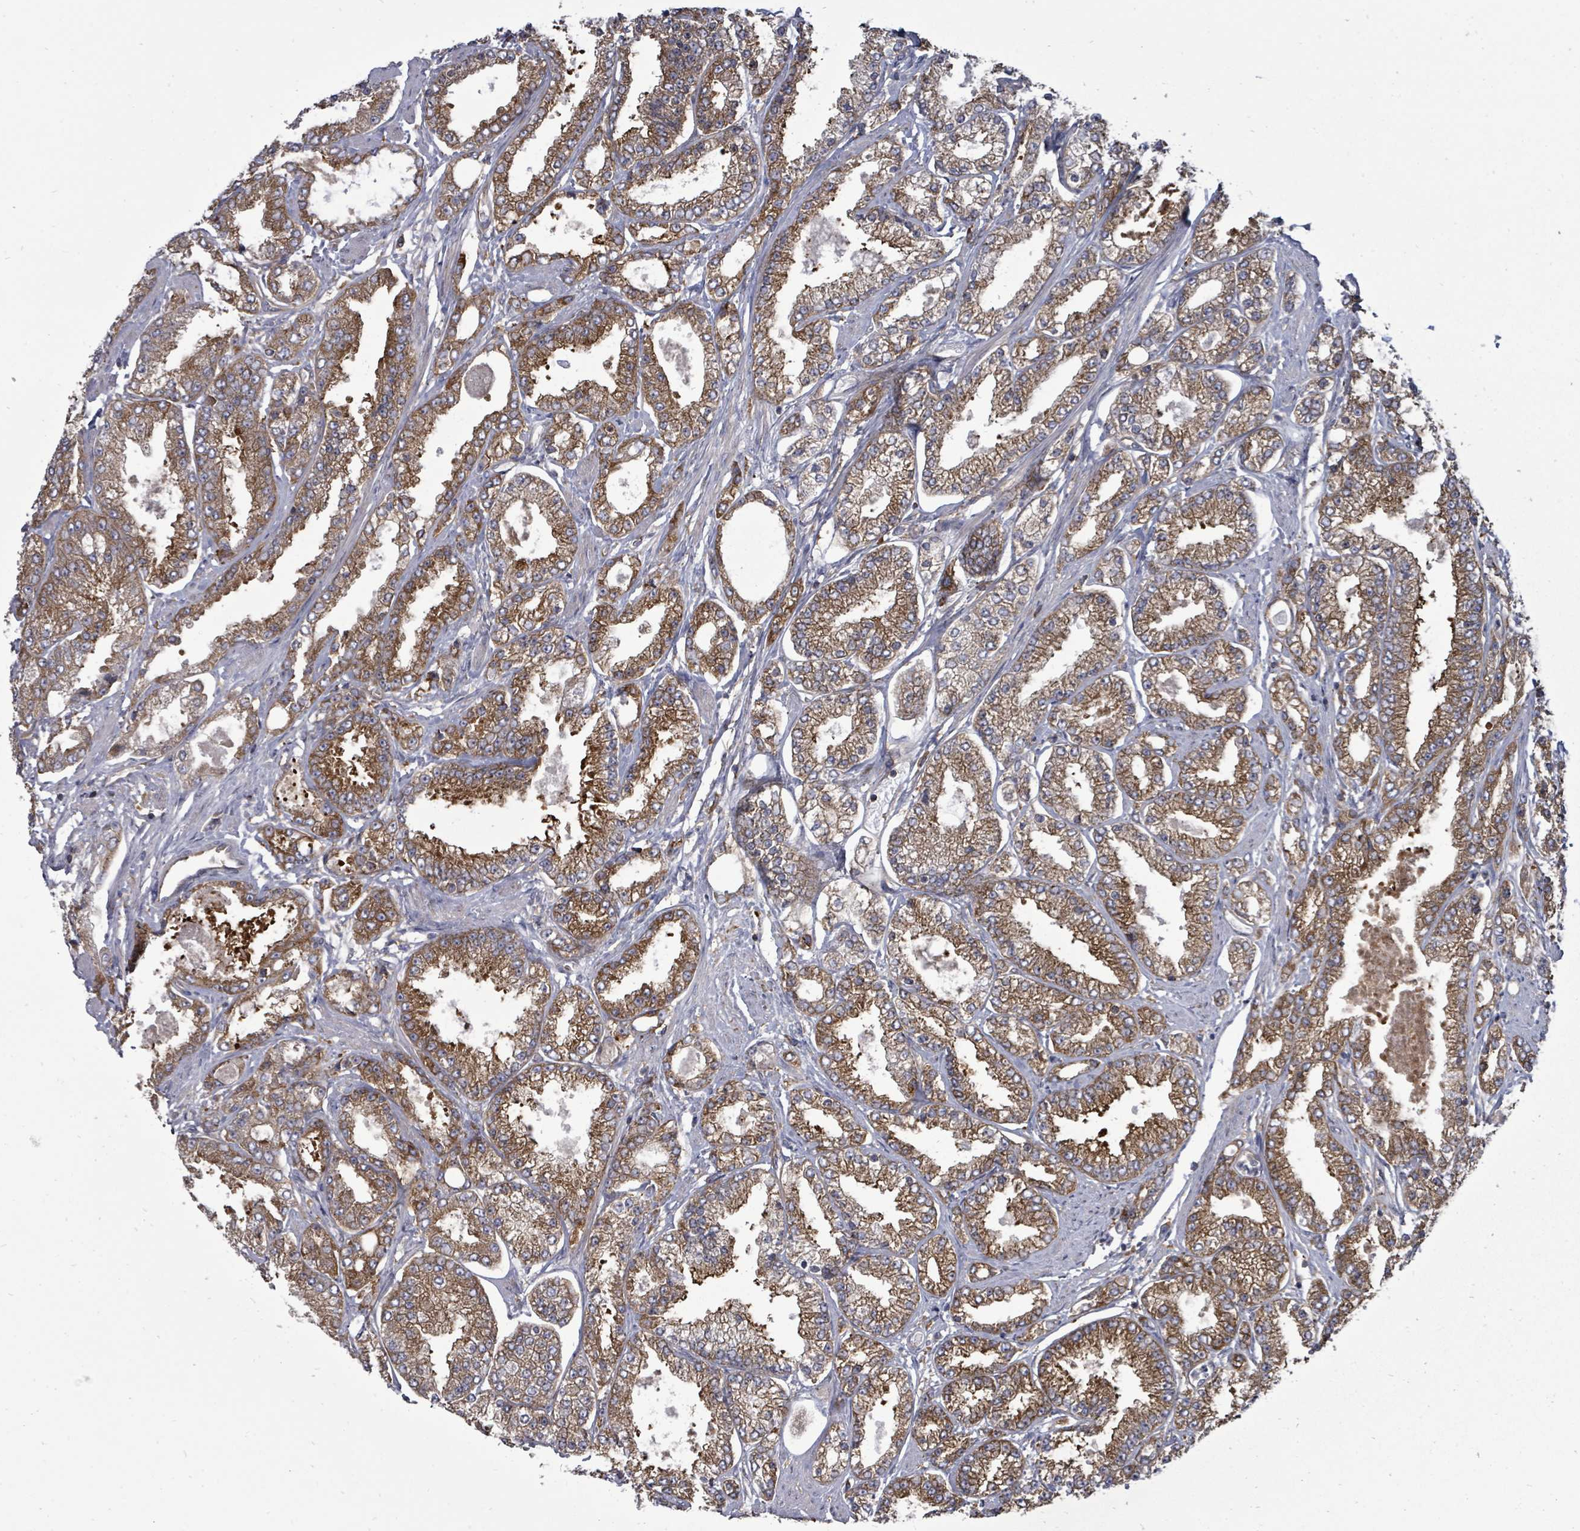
{"staining": {"intensity": "moderate", "quantity": ">75%", "location": "cytoplasmic/membranous"}, "tissue": "prostate cancer", "cell_type": "Tumor cells", "image_type": "cancer", "snomed": [{"axis": "morphology", "description": "Adenocarcinoma, High grade"}, {"axis": "topography", "description": "Prostate"}], "caption": "High-magnification brightfield microscopy of prostate cancer (adenocarcinoma (high-grade)) stained with DAB (brown) and counterstained with hematoxylin (blue). tumor cells exhibit moderate cytoplasmic/membranous positivity is seen in about>75% of cells. (DAB (3,3'-diaminobenzidine) = brown stain, brightfield microscopy at high magnification).", "gene": "EIF3C", "patient": {"sex": "male", "age": 69}}